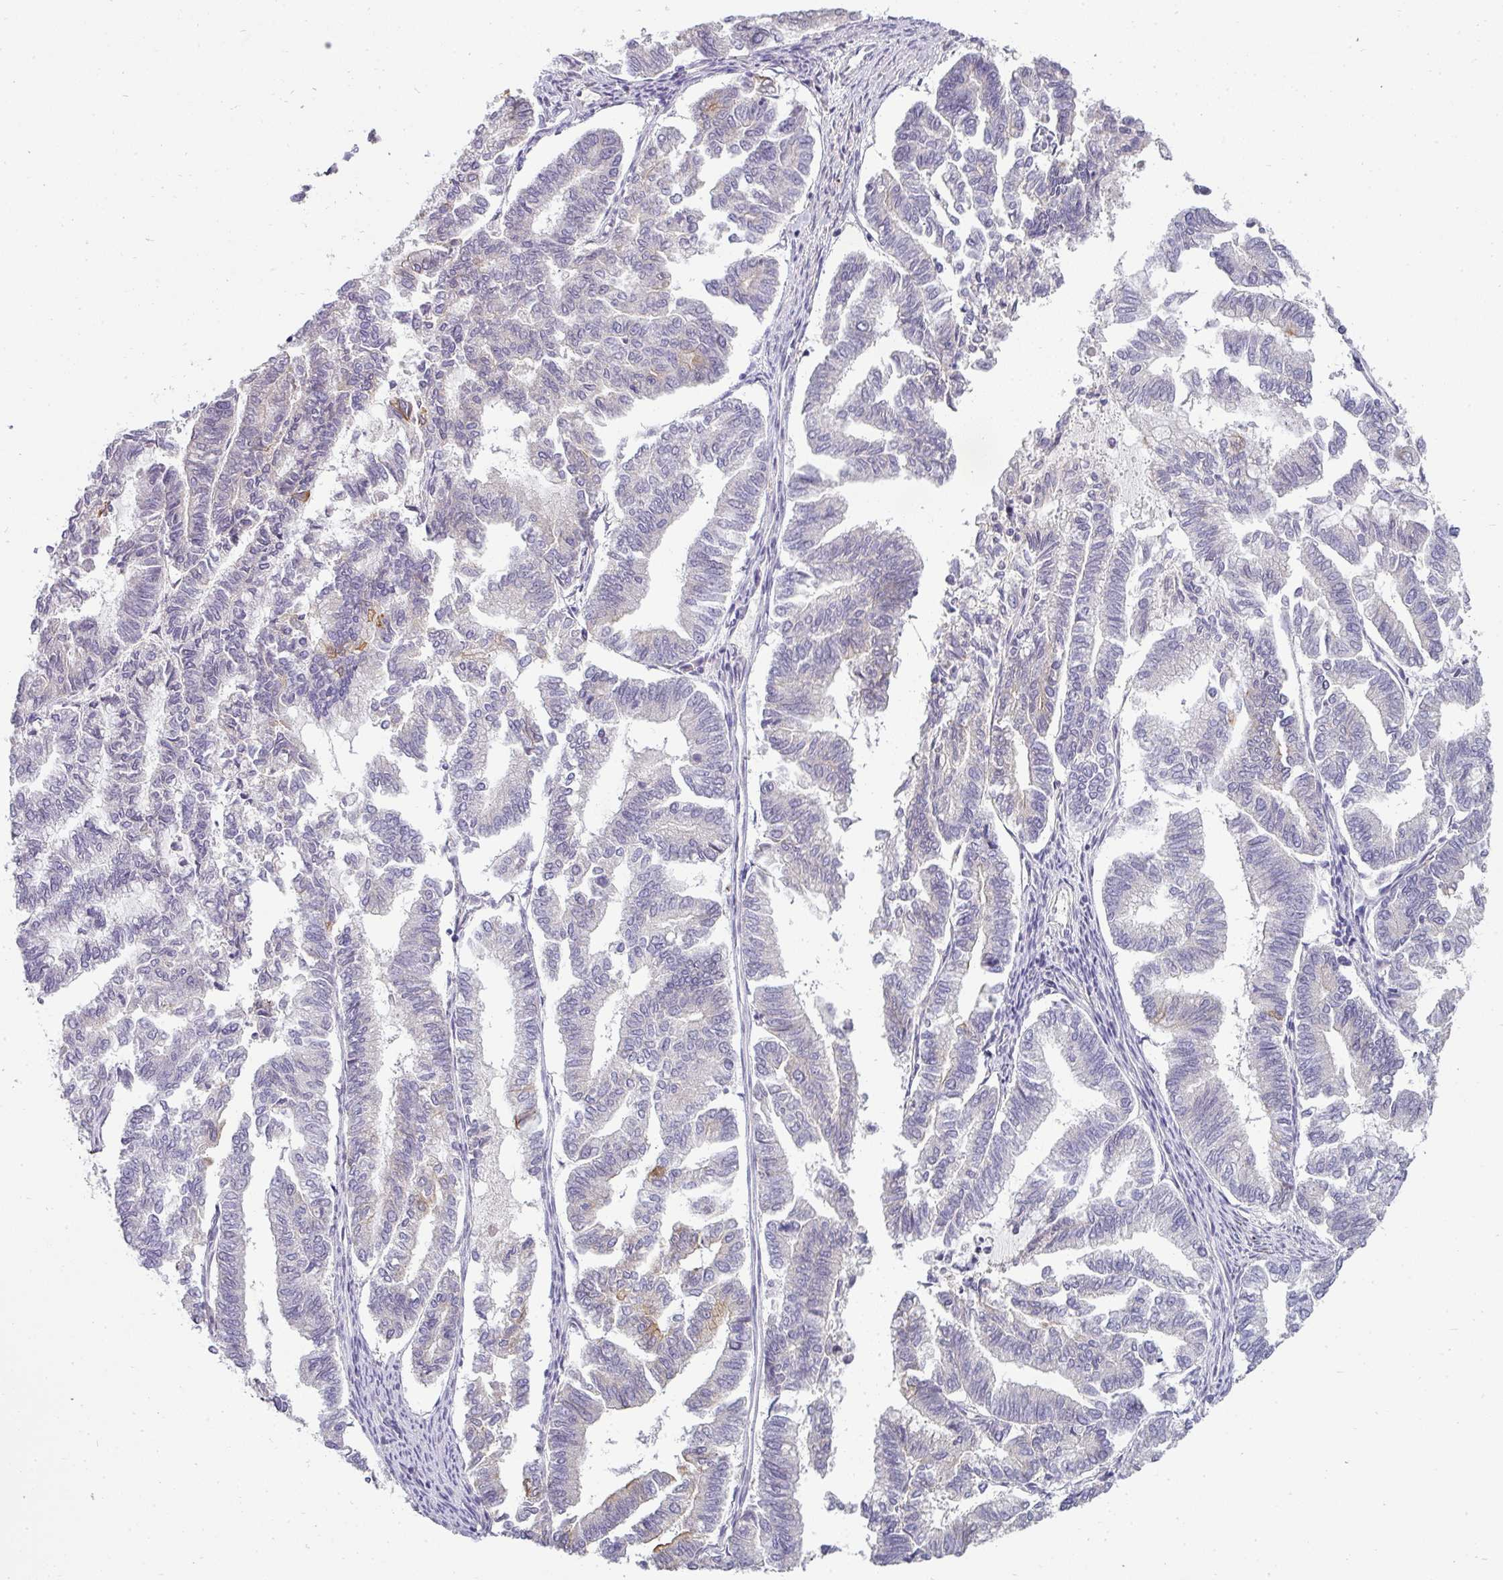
{"staining": {"intensity": "strong", "quantity": "<25%", "location": "cytoplasmic/membranous"}, "tissue": "endometrial cancer", "cell_type": "Tumor cells", "image_type": "cancer", "snomed": [{"axis": "morphology", "description": "Adenocarcinoma, NOS"}, {"axis": "topography", "description": "Endometrium"}], "caption": "Protein staining of endometrial cancer tissue reveals strong cytoplasmic/membranous expression in about <25% of tumor cells.", "gene": "ASXL3", "patient": {"sex": "female", "age": 79}}